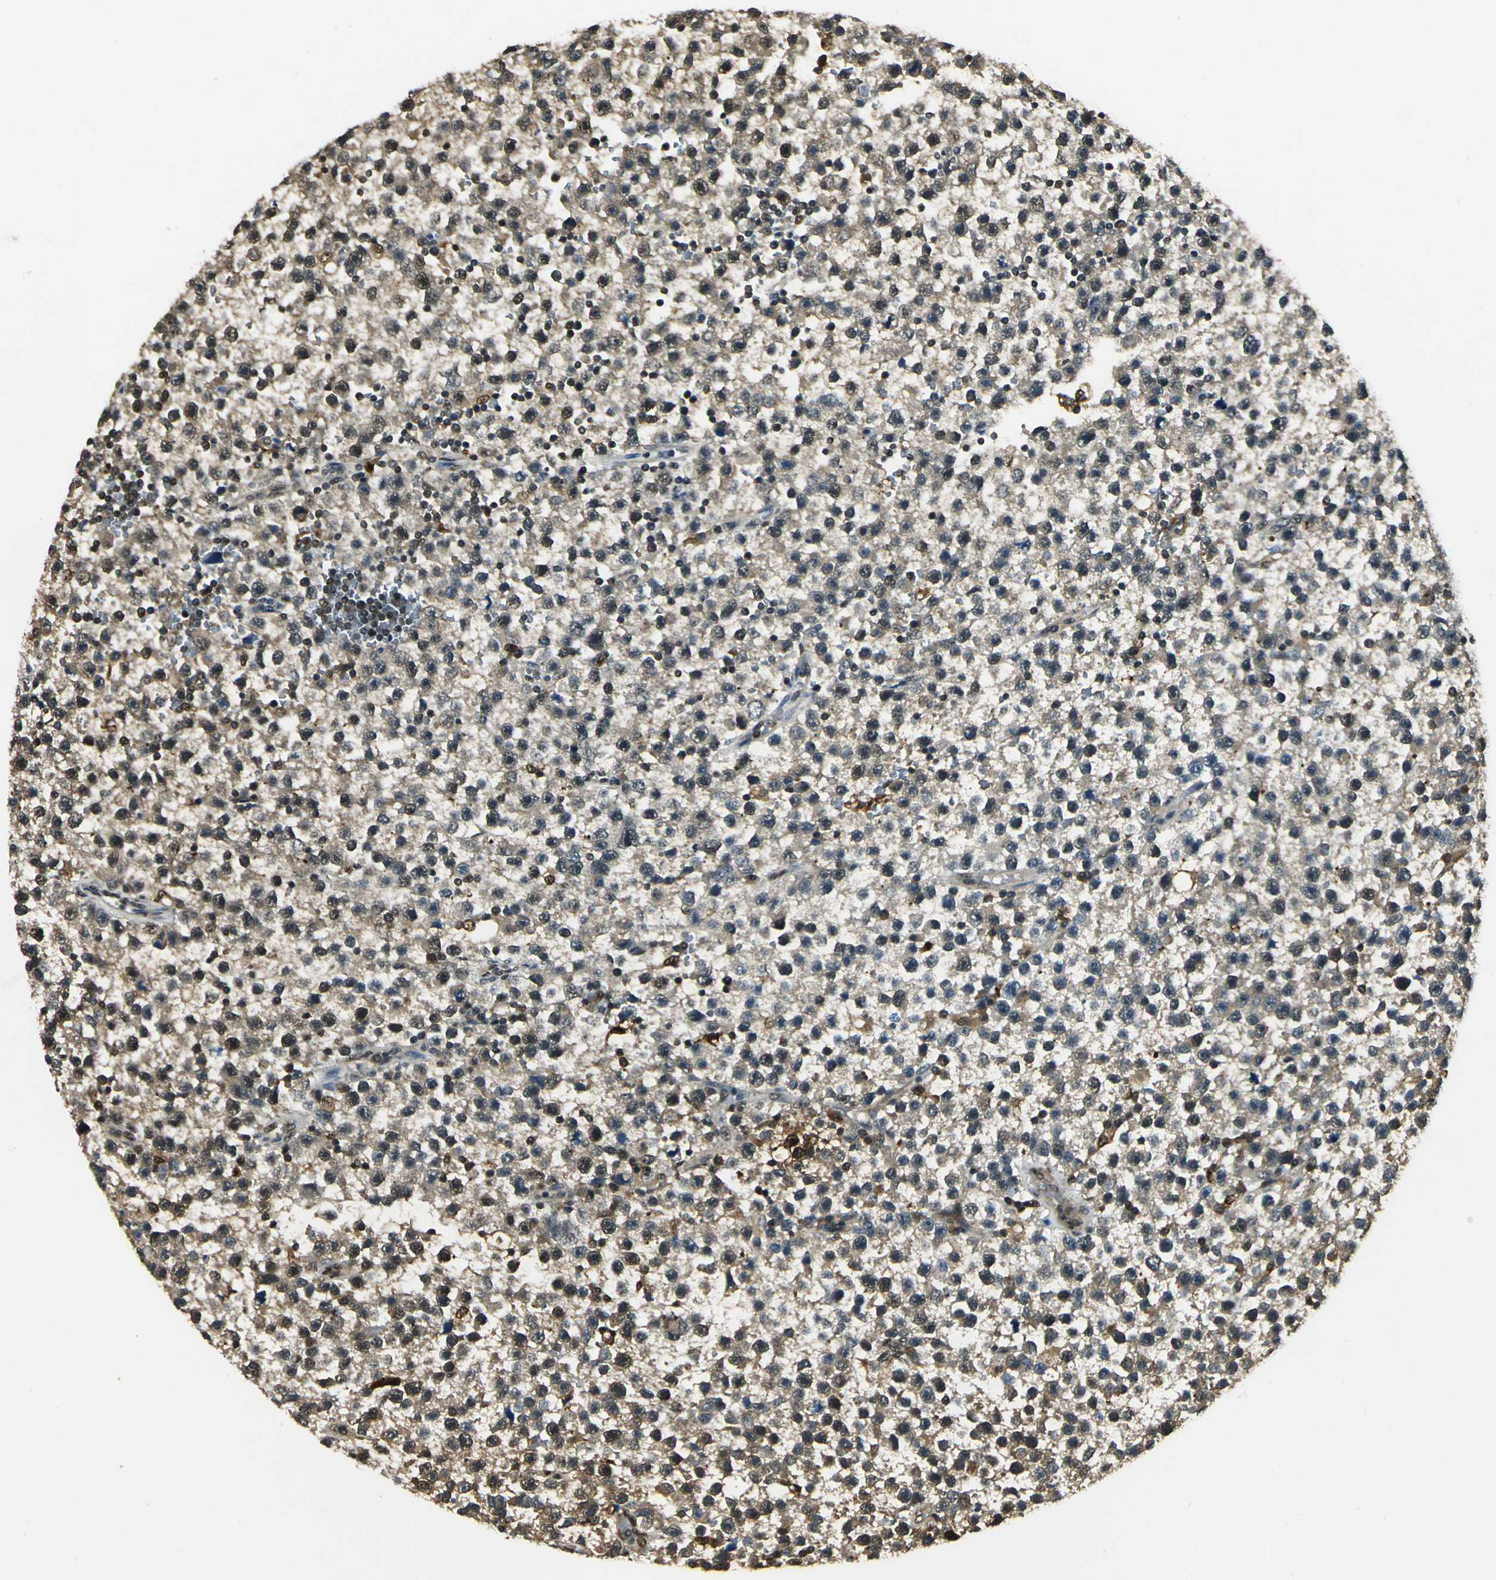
{"staining": {"intensity": "weak", "quantity": ">75%", "location": "cytoplasmic/membranous,nuclear"}, "tissue": "testis cancer", "cell_type": "Tumor cells", "image_type": "cancer", "snomed": [{"axis": "morphology", "description": "Seminoma, NOS"}, {"axis": "topography", "description": "Testis"}], "caption": "Protein staining demonstrates weak cytoplasmic/membranous and nuclear positivity in approximately >75% of tumor cells in testis seminoma.", "gene": "PPP1R13L", "patient": {"sex": "male", "age": 33}}